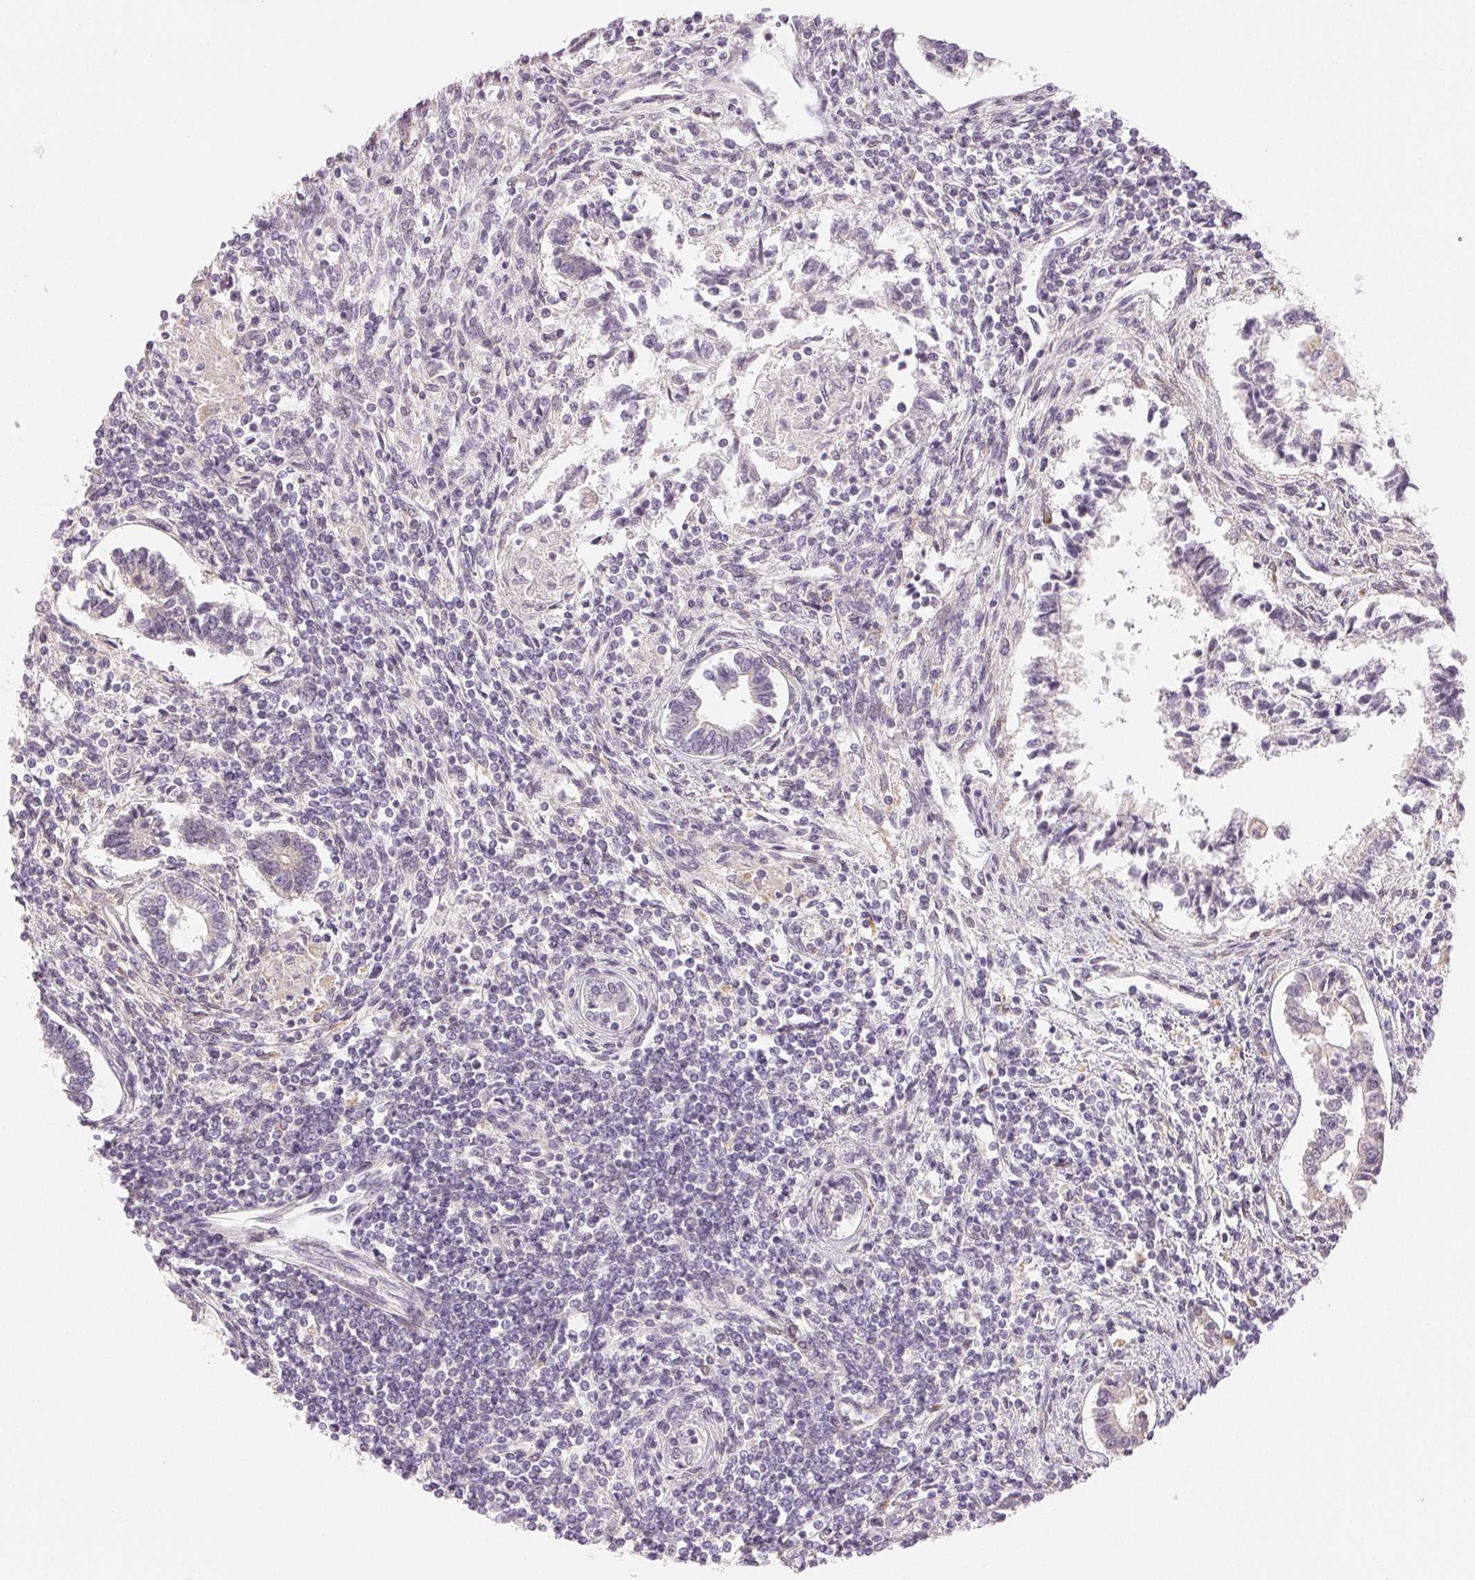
{"staining": {"intensity": "negative", "quantity": "none", "location": "none"}, "tissue": "testis cancer", "cell_type": "Tumor cells", "image_type": "cancer", "snomed": [{"axis": "morphology", "description": "Carcinoma, Embryonal, NOS"}, {"axis": "topography", "description": "Testis"}], "caption": "Immunohistochemical staining of embryonal carcinoma (testis) exhibits no significant staining in tumor cells.", "gene": "MAP1LC3A", "patient": {"sex": "male", "age": 37}}